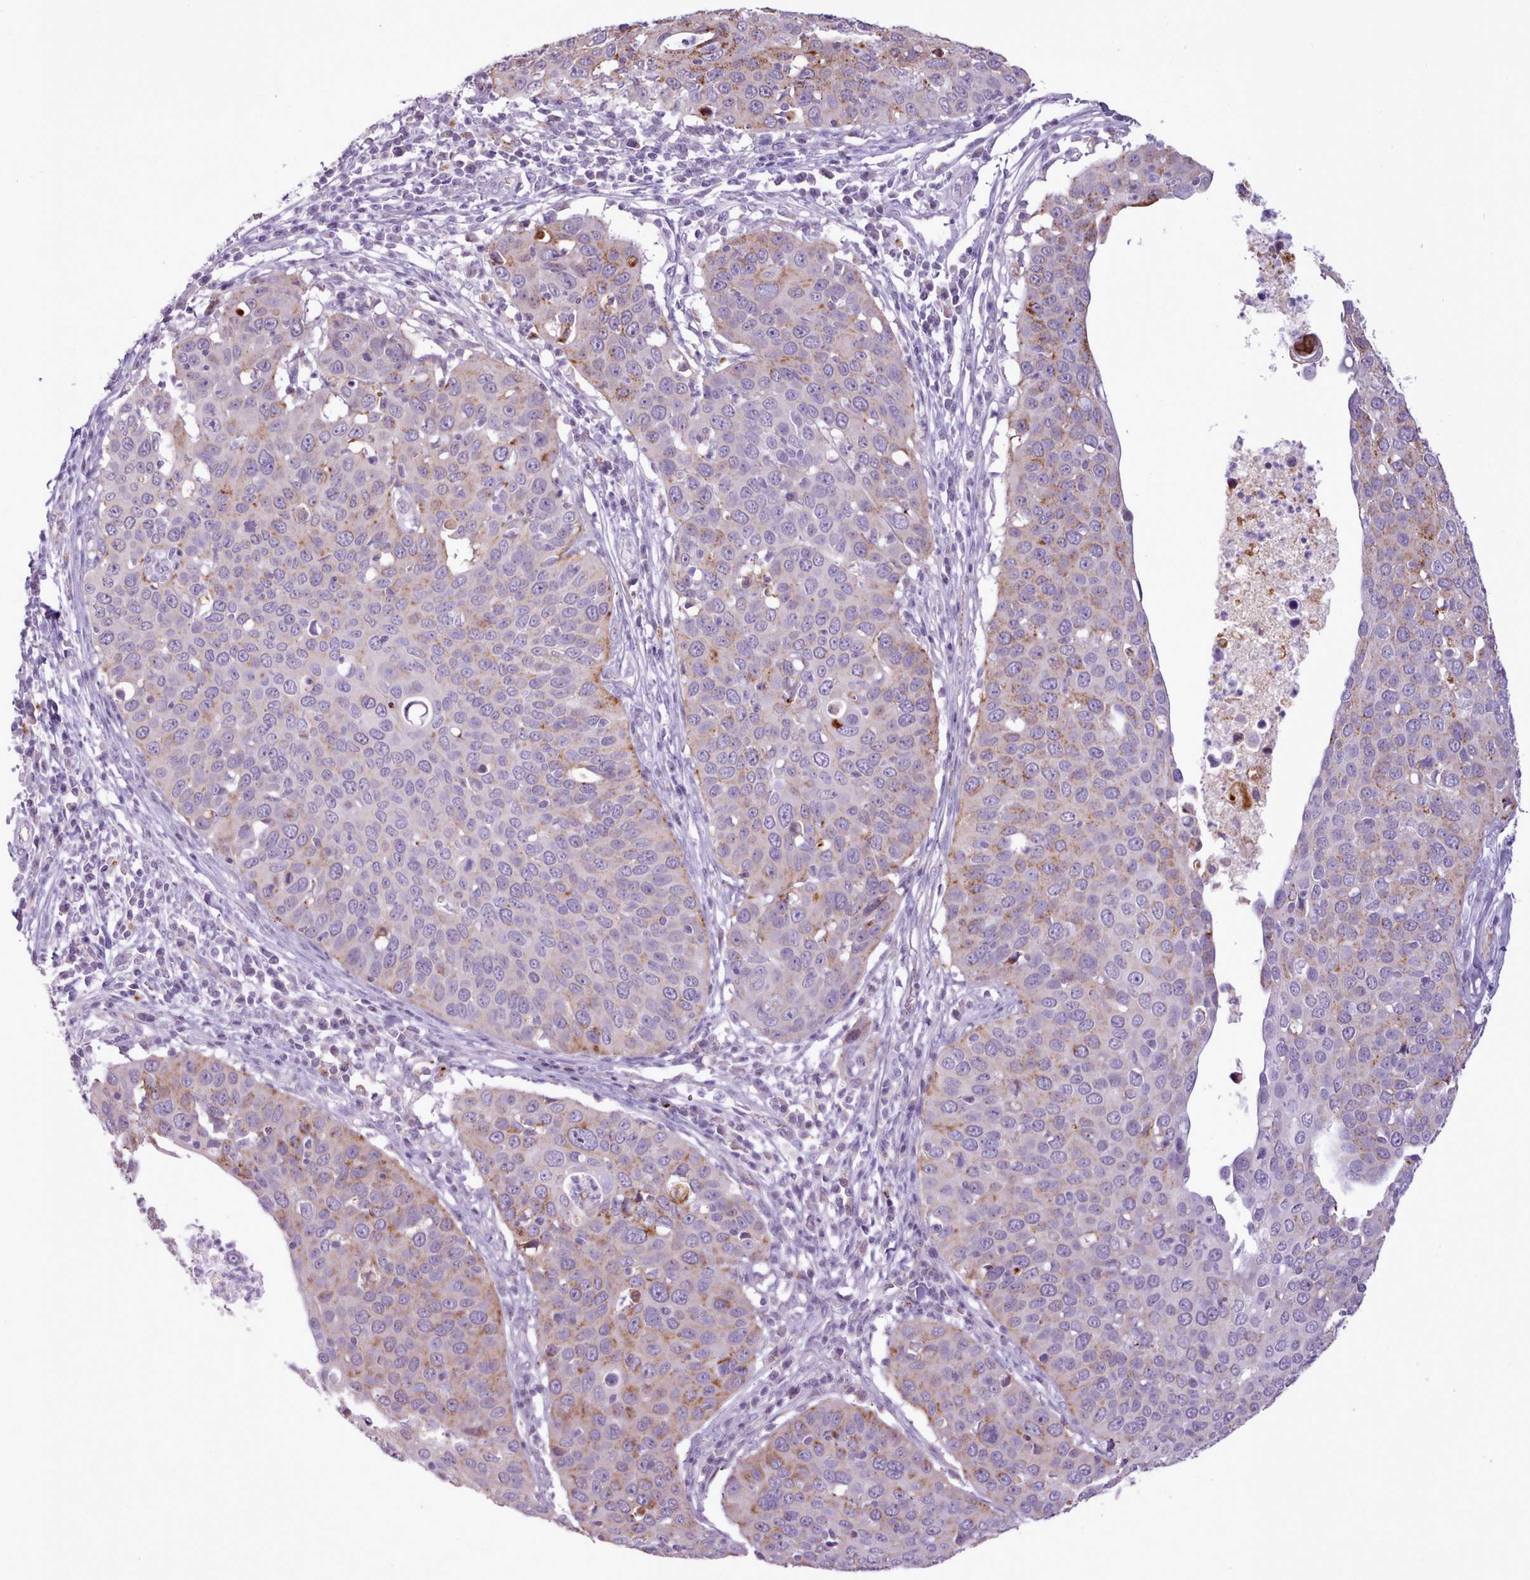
{"staining": {"intensity": "moderate", "quantity": "<25%", "location": "cytoplasmic/membranous"}, "tissue": "cervical cancer", "cell_type": "Tumor cells", "image_type": "cancer", "snomed": [{"axis": "morphology", "description": "Squamous cell carcinoma, NOS"}, {"axis": "topography", "description": "Cervix"}], "caption": "Cervical squamous cell carcinoma stained for a protein demonstrates moderate cytoplasmic/membranous positivity in tumor cells. (Stains: DAB (3,3'-diaminobenzidine) in brown, nuclei in blue, Microscopy: brightfield microscopy at high magnification).", "gene": "ATRAID", "patient": {"sex": "female", "age": 36}}